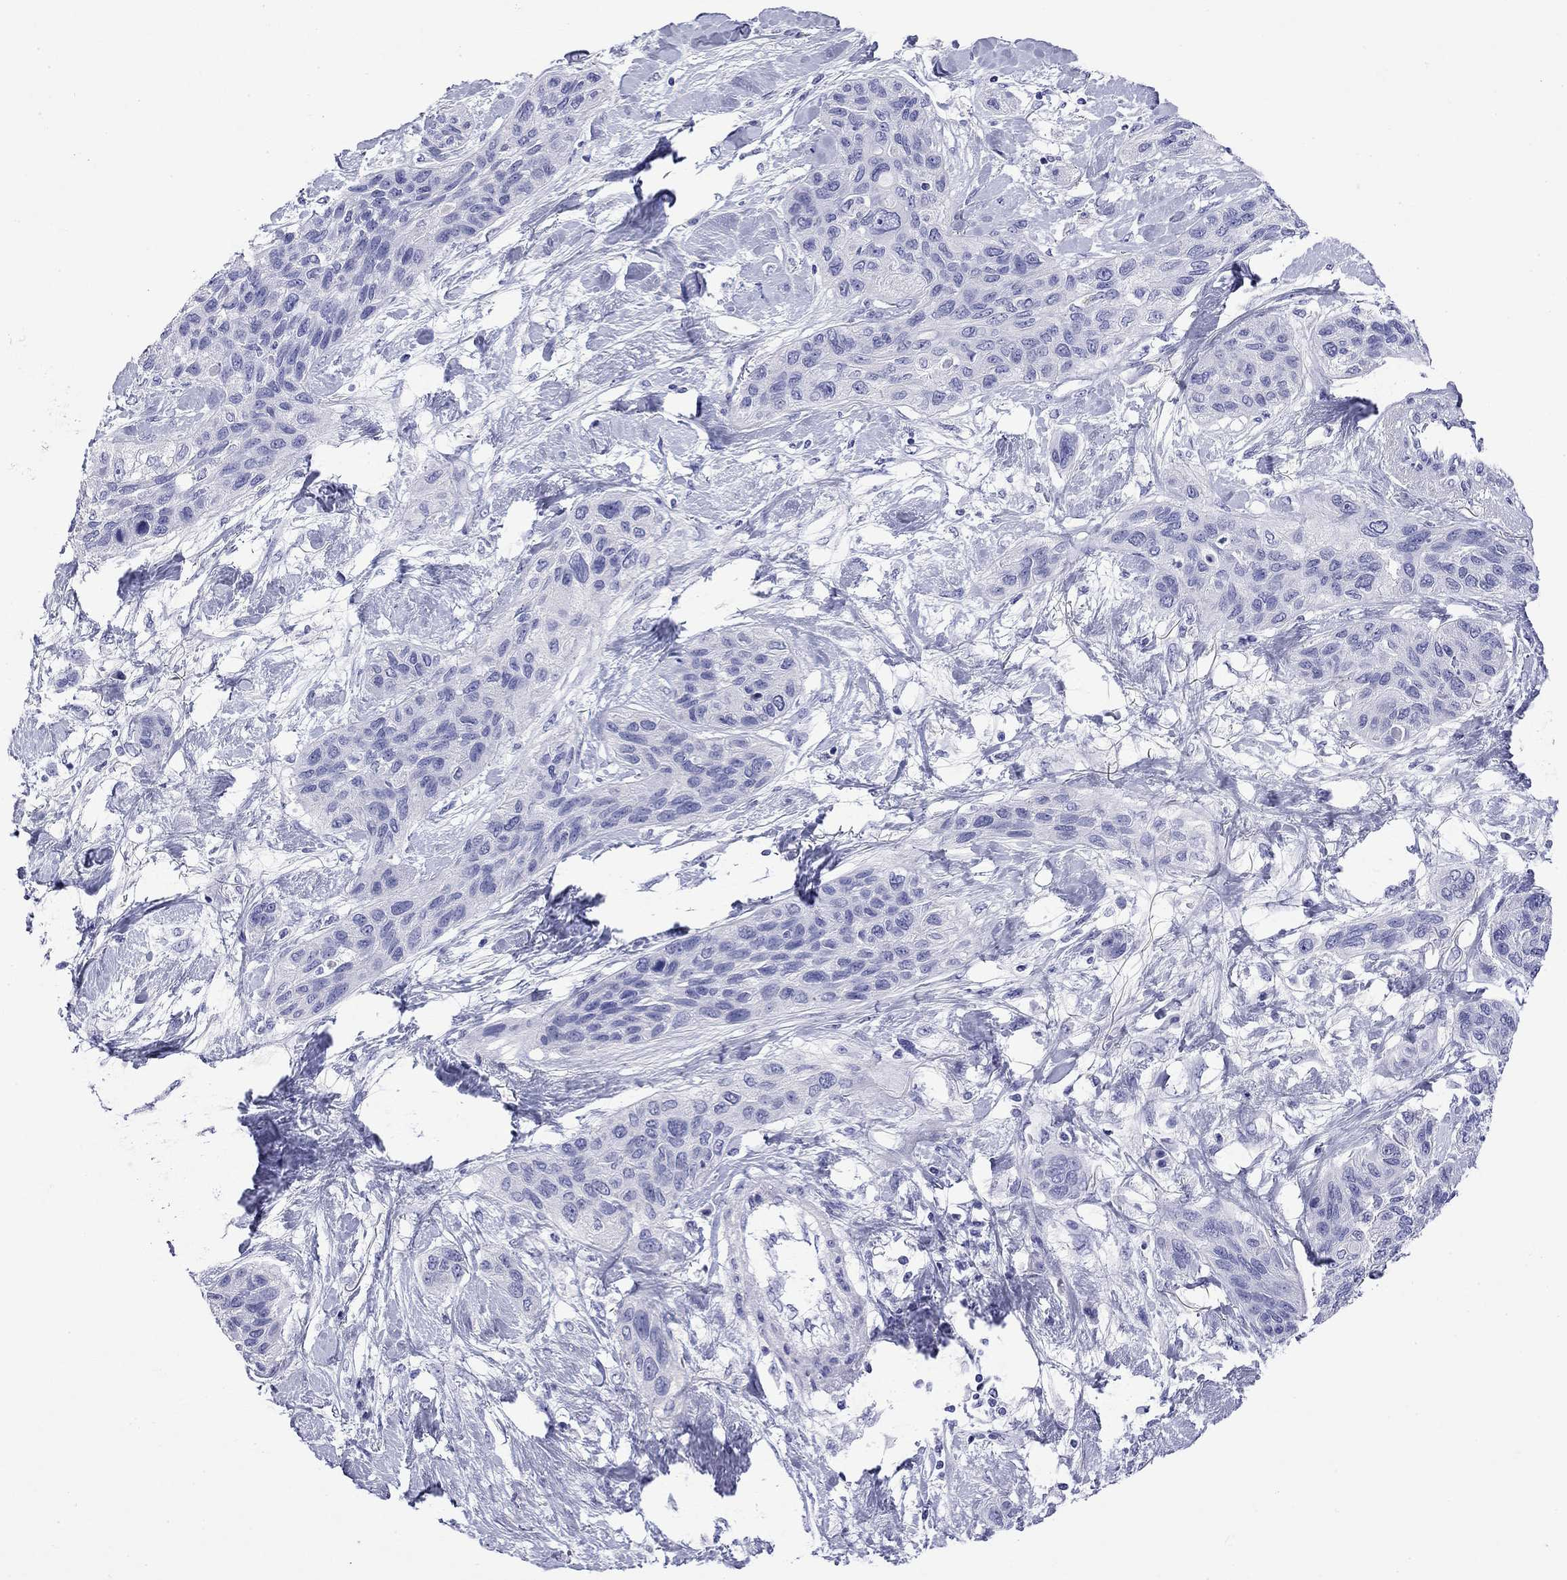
{"staining": {"intensity": "negative", "quantity": "none", "location": "none"}, "tissue": "lung cancer", "cell_type": "Tumor cells", "image_type": "cancer", "snomed": [{"axis": "morphology", "description": "Squamous cell carcinoma, NOS"}, {"axis": "topography", "description": "Lung"}], "caption": "A photomicrograph of human lung cancer (squamous cell carcinoma) is negative for staining in tumor cells. (IHC, brightfield microscopy, high magnification).", "gene": "FIGLA", "patient": {"sex": "female", "age": 70}}